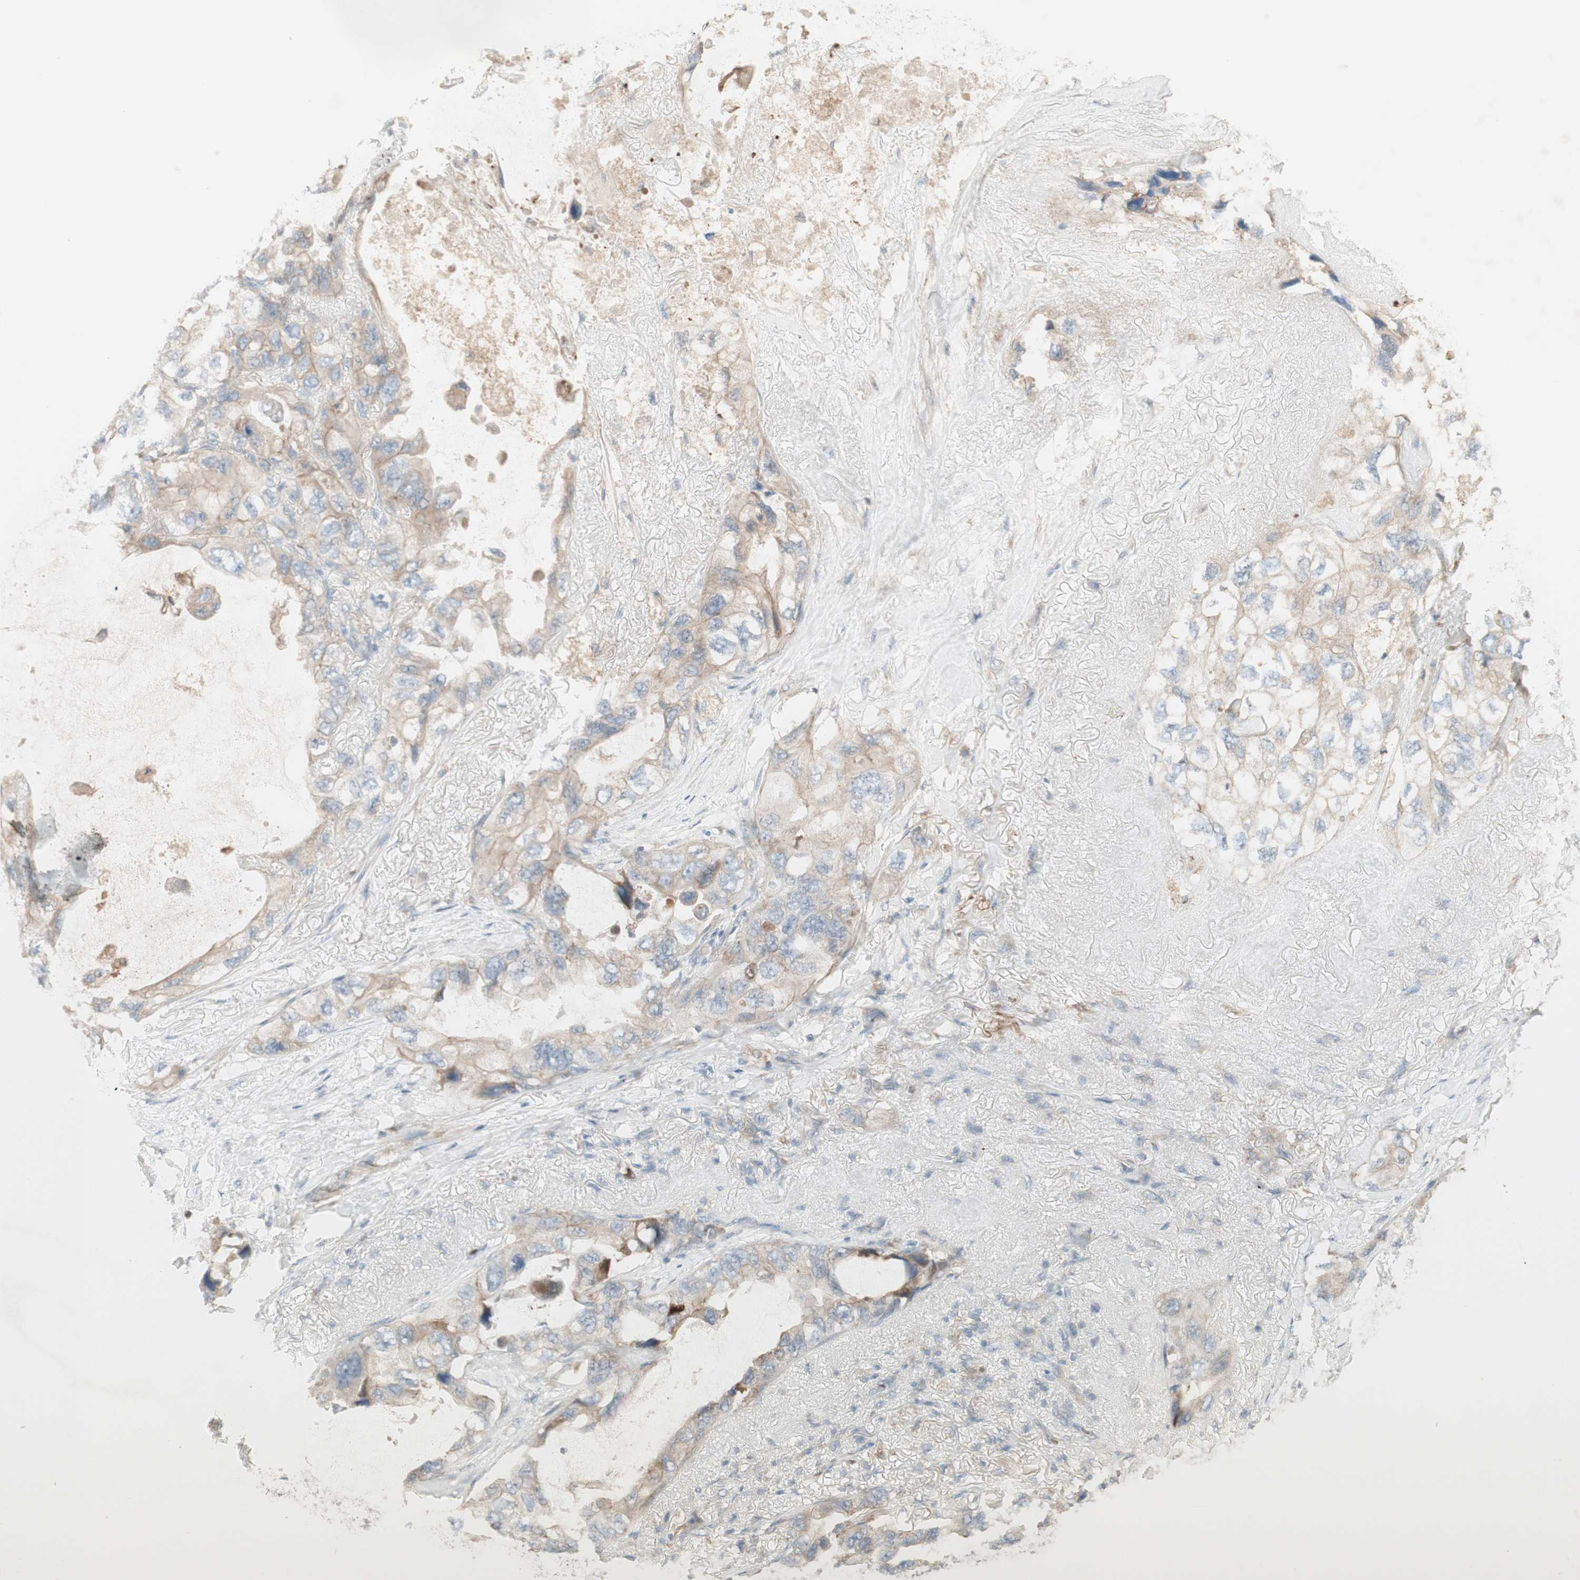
{"staining": {"intensity": "weak", "quantity": ">75%", "location": "cytoplasmic/membranous"}, "tissue": "lung cancer", "cell_type": "Tumor cells", "image_type": "cancer", "snomed": [{"axis": "morphology", "description": "Squamous cell carcinoma, NOS"}, {"axis": "topography", "description": "Lung"}], "caption": "Weak cytoplasmic/membranous staining is identified in about >75% of tumor cells in lung cancer.", "gene": "PTGER4", "patient": {"sex": "female", "age": 73}}